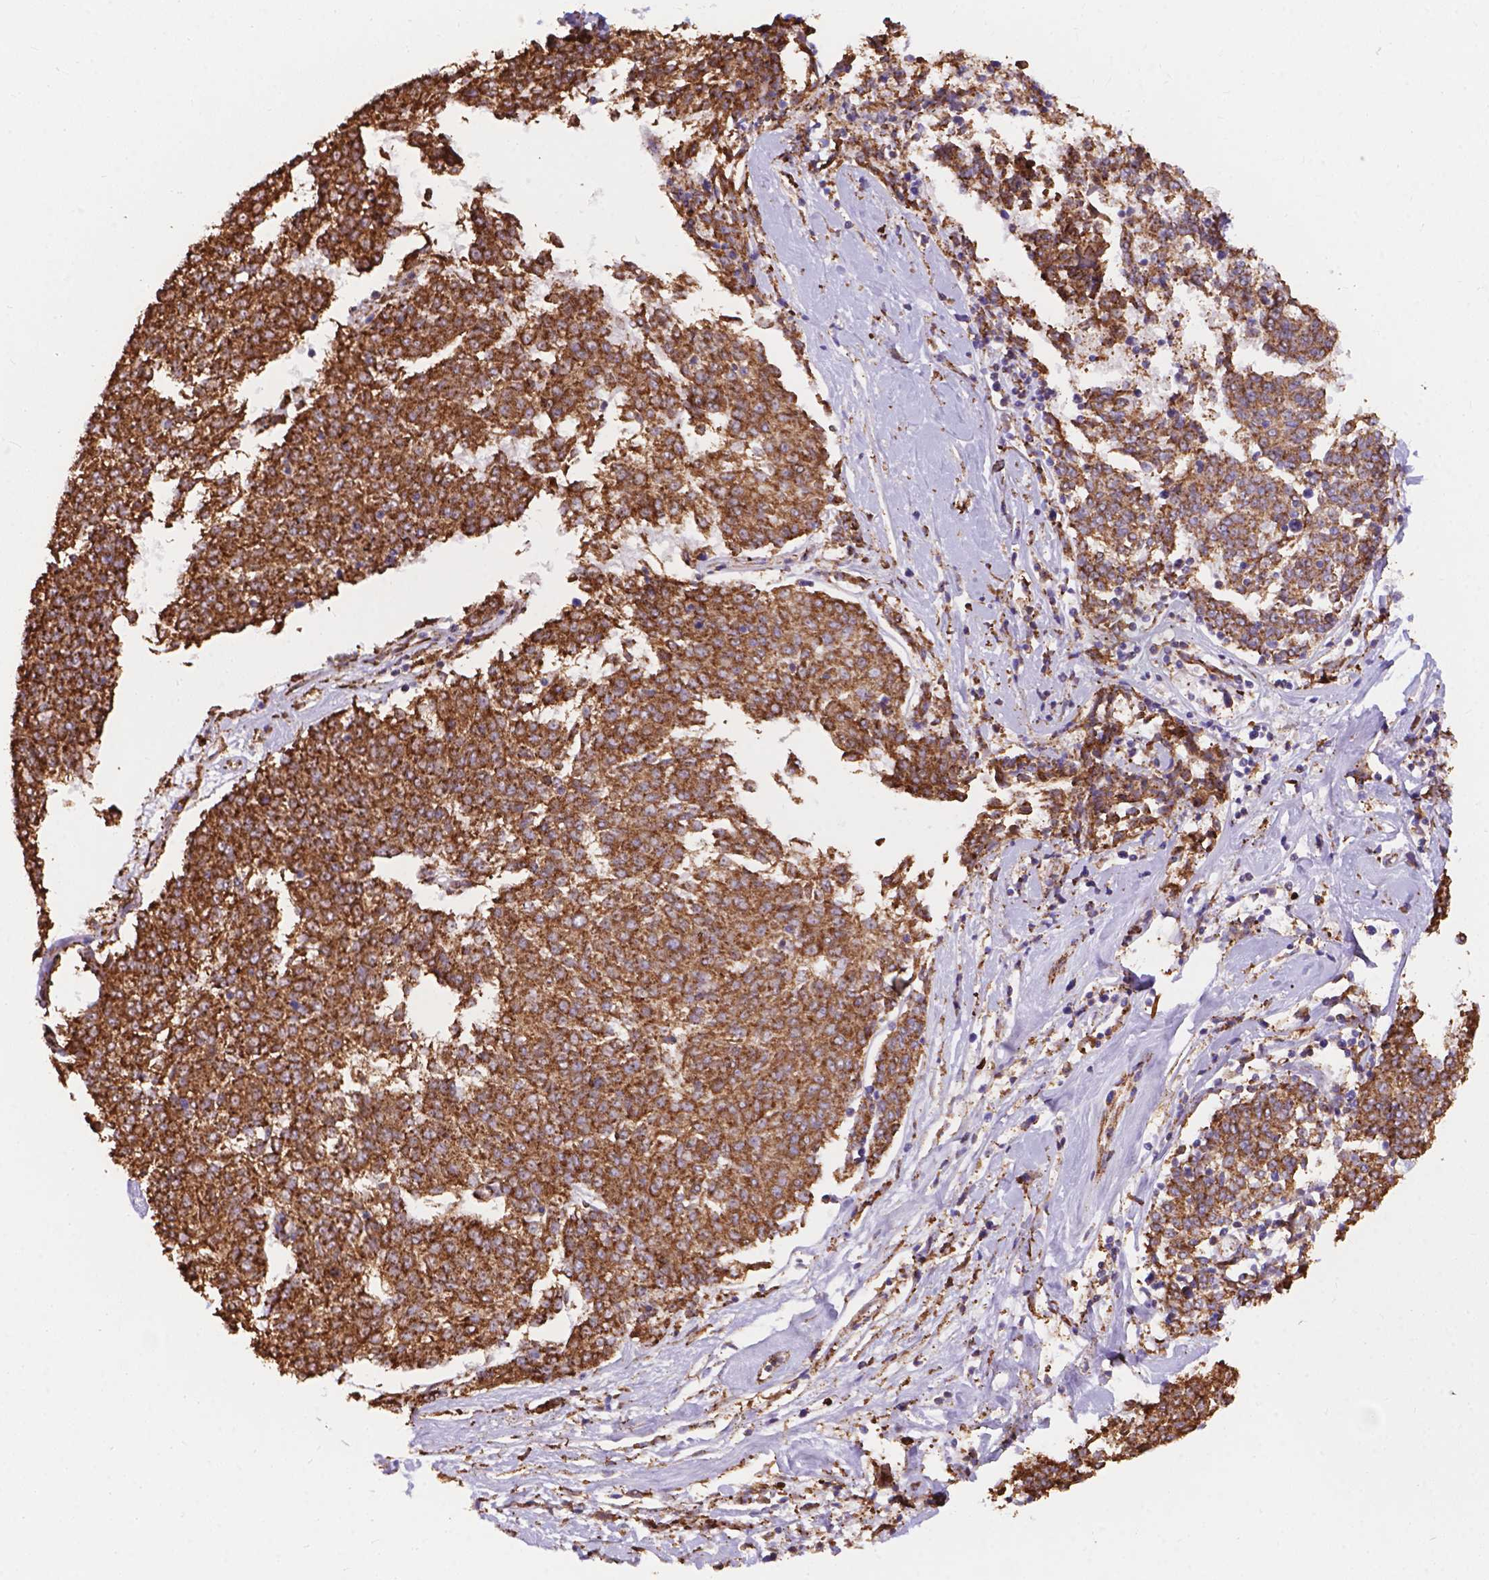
{"staining": {"intensity": "strong", "quantity": ">75%", "location": "cytoplasmic/membranous"}, "tissue": "melanoma", "cell_type": "Tumor cells", "image_type": "cancer", "snomed": [{"axis": "morphology", "description": "Malignant melanoma, NOS"}, {"axis": "topography", "description": "Skin"}], "caption": "Tumor cells reveal strong cytoplasmic/membranous positivity in approximately >75% of cells in malignant melanoma.", "gene": "IPO11", "patient": {"sex": "female", "age": 72}}